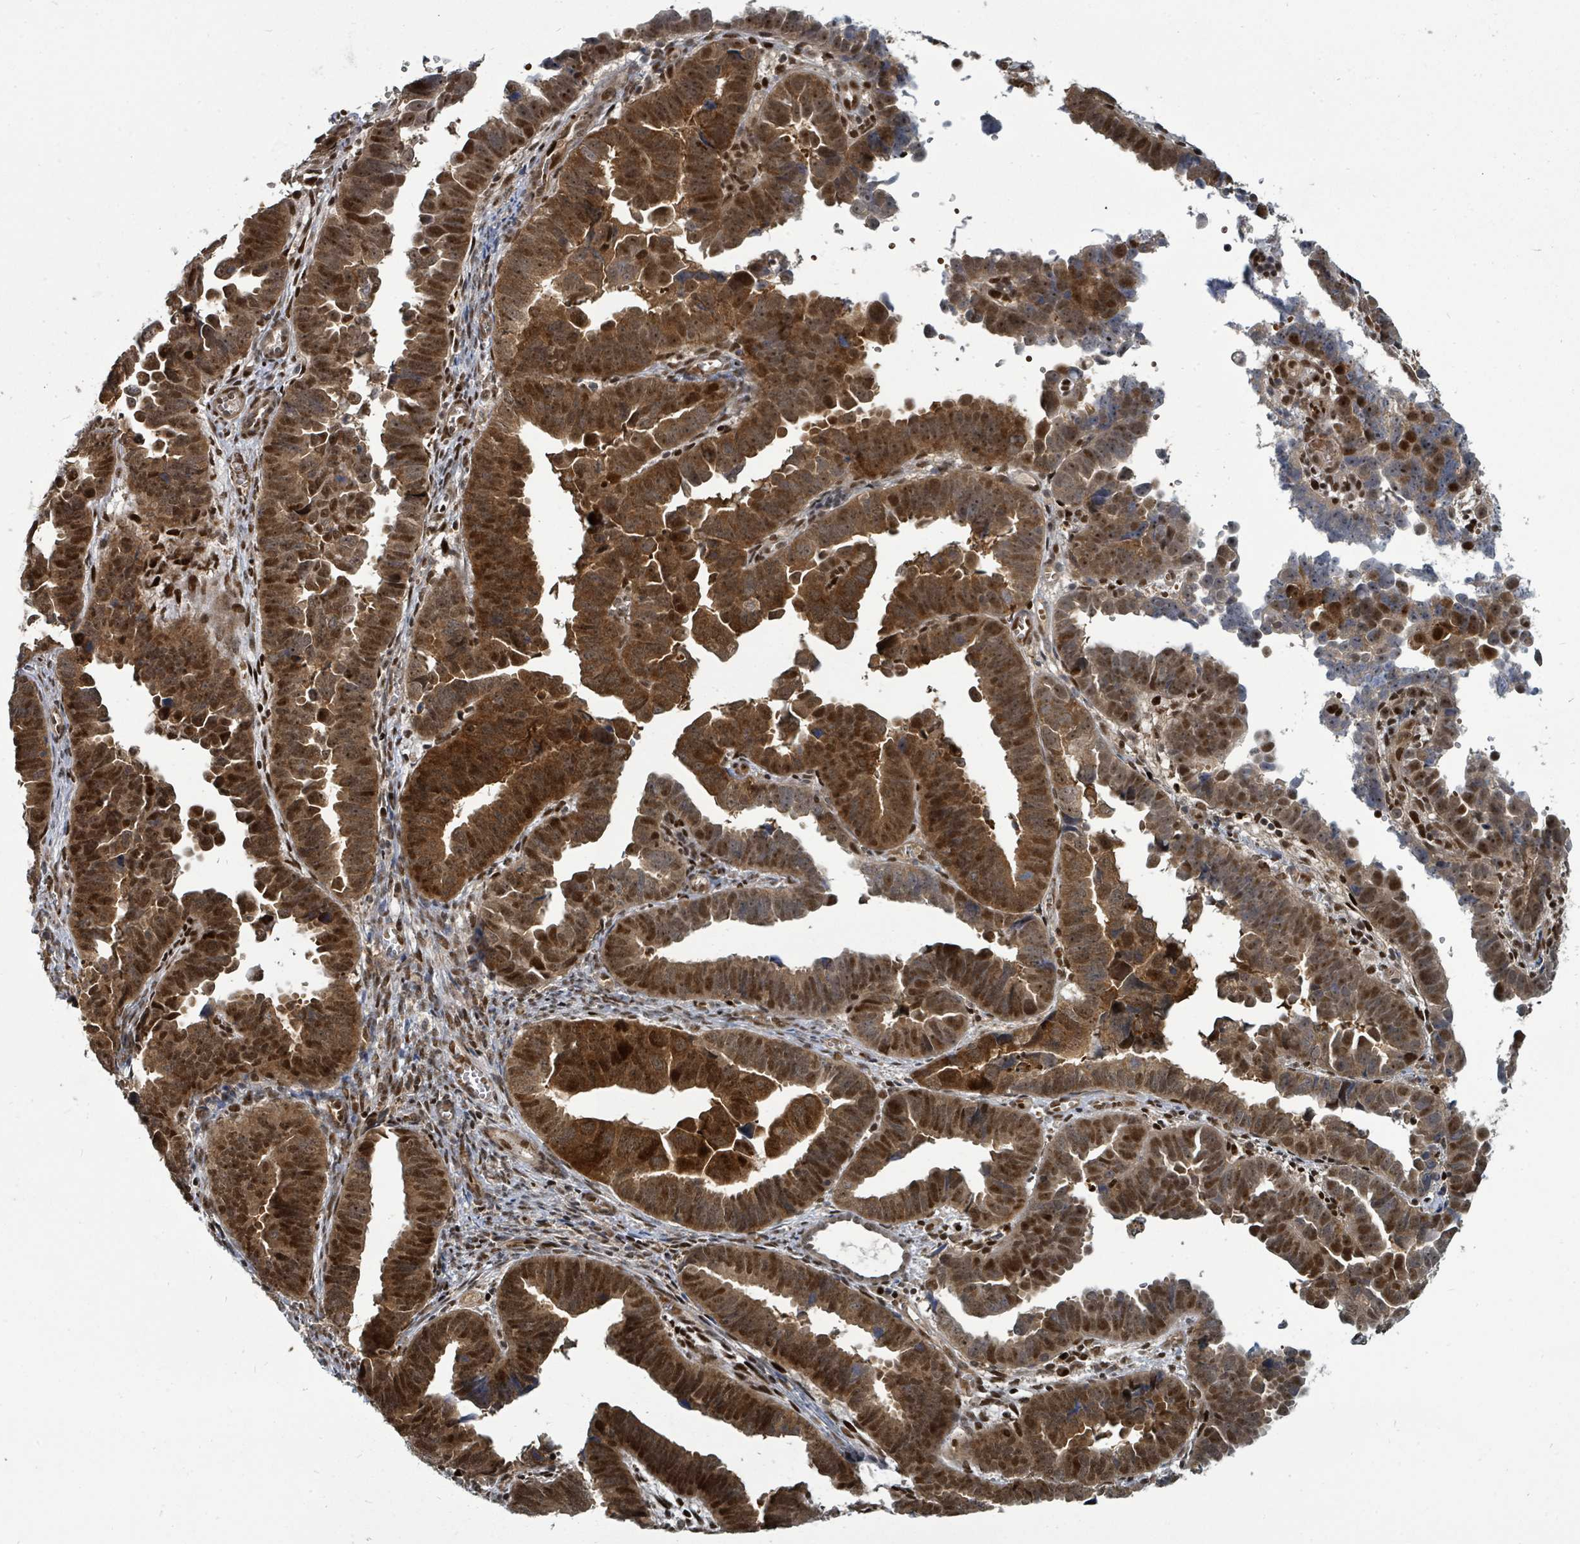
{"staining": {"intensity": "strong", "quantity": ">75%", "location": "cytoplasmic/membranous,nuclear"}, "tissue": "endometrial cancer", "cell_type": "Tumor cells", "image_type": "cancer", "snomed": [{"axis": "morphology", "description": "Adenocarcinoma, NOS"}, {"axis": "topography", "description": "Endometrium"}], "caption": "The histopathology image displays staining of adenocarcinoma (endometrial), revealing strong cytoplasmic/membranous and nuclear protein positivity (brown color) within tumor cells. Immunohistochemistry (ihc) stains the protein in brown and the nuclei are stained blue.", "gene": "TRDMT1", "patient": {"sex": "female", "age": 75}}